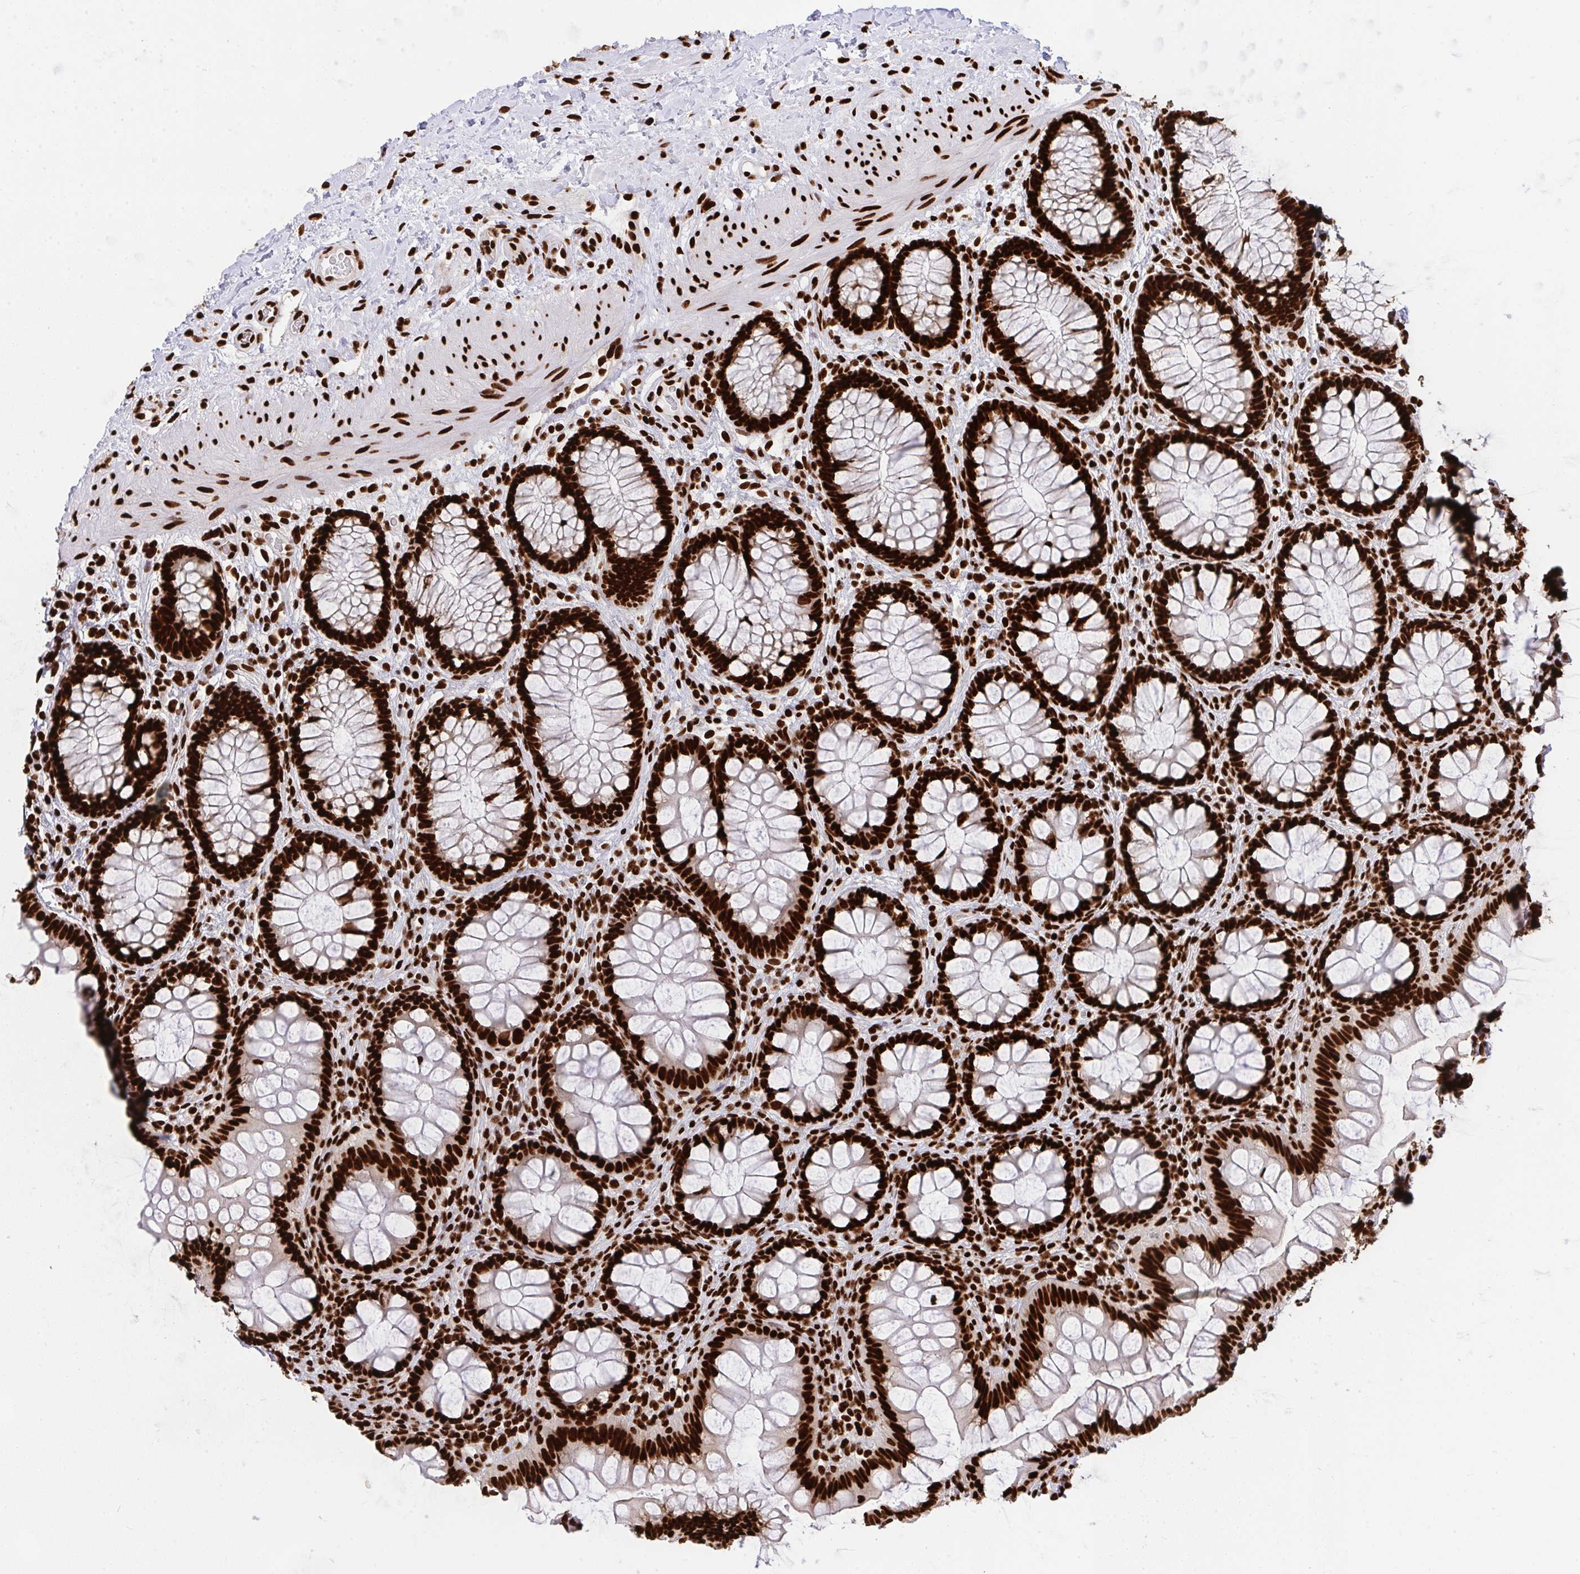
{"staining": {"intensity": "strong", "quantity": ">75%", "location": "nuclear"}, "tissue": "colon", "cell_type": "Endothelial cells", "image_type": "normal", "snomed": [{"axis": "morphology", "description": "Normal tissue, NOS"}, {"axis": "morphology", "description": "Adenoma, NOS"}, {"axis": "topography", "description": "Soft tissue"}, {"axis": "topography", "description": "Colon"}], "caption": "Protein expression by immunohistochemistry shows strong nuclear expression in approximately >75% of endothelial cells in unremarkable colon. The protein is shown in brown color, while the nuclei are stained blue.", "gene": "HNRNPL", "patient": {"sex": "male", "age": 47}}